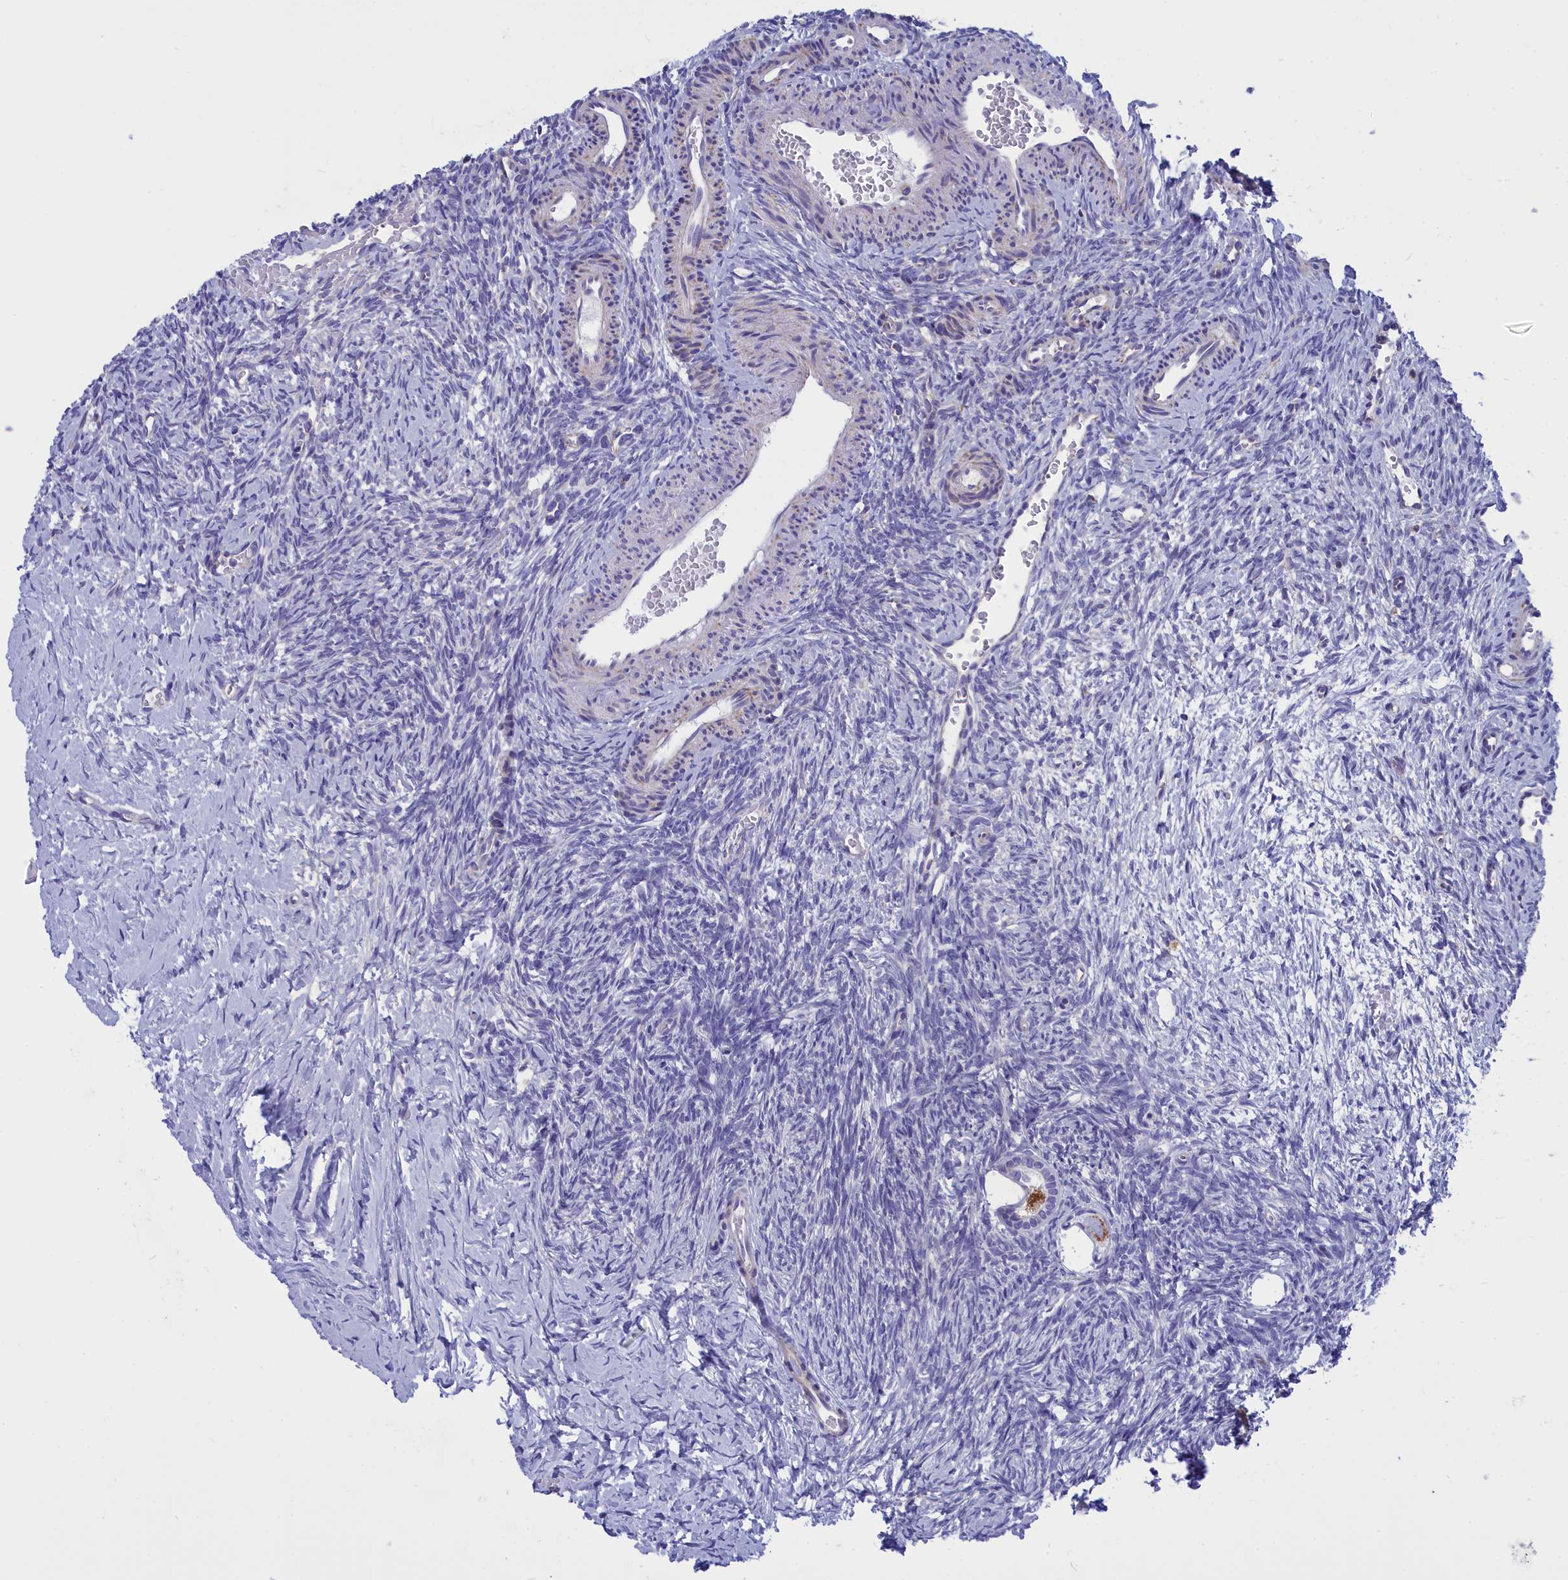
{"staining": {"intensity": "moderate", "quantity": "<25%", "location": "cytoplasmic/membranous"}, "tissue": "ovary", "cell_type": "Follicle cells", "image_type": "normal", "snomed": [{"axis": "morphology", "description": "Normal tissue, NOS"}, {"axis": "topography", "description": "Ovary"}], "caption": "Normal ovary exhibits moderate cytoplasmic/membranous staining in approximately <25% of follicle cells The staining was performed using DAB (3,3'-diaminobenzidine) to visualize the protein expression in brown, while the nuclei were stained in blue with hematoxylin (Magnification: 20x)..", "gene": "CCRL2", "patient": {"sex": "female", "age": 39}}